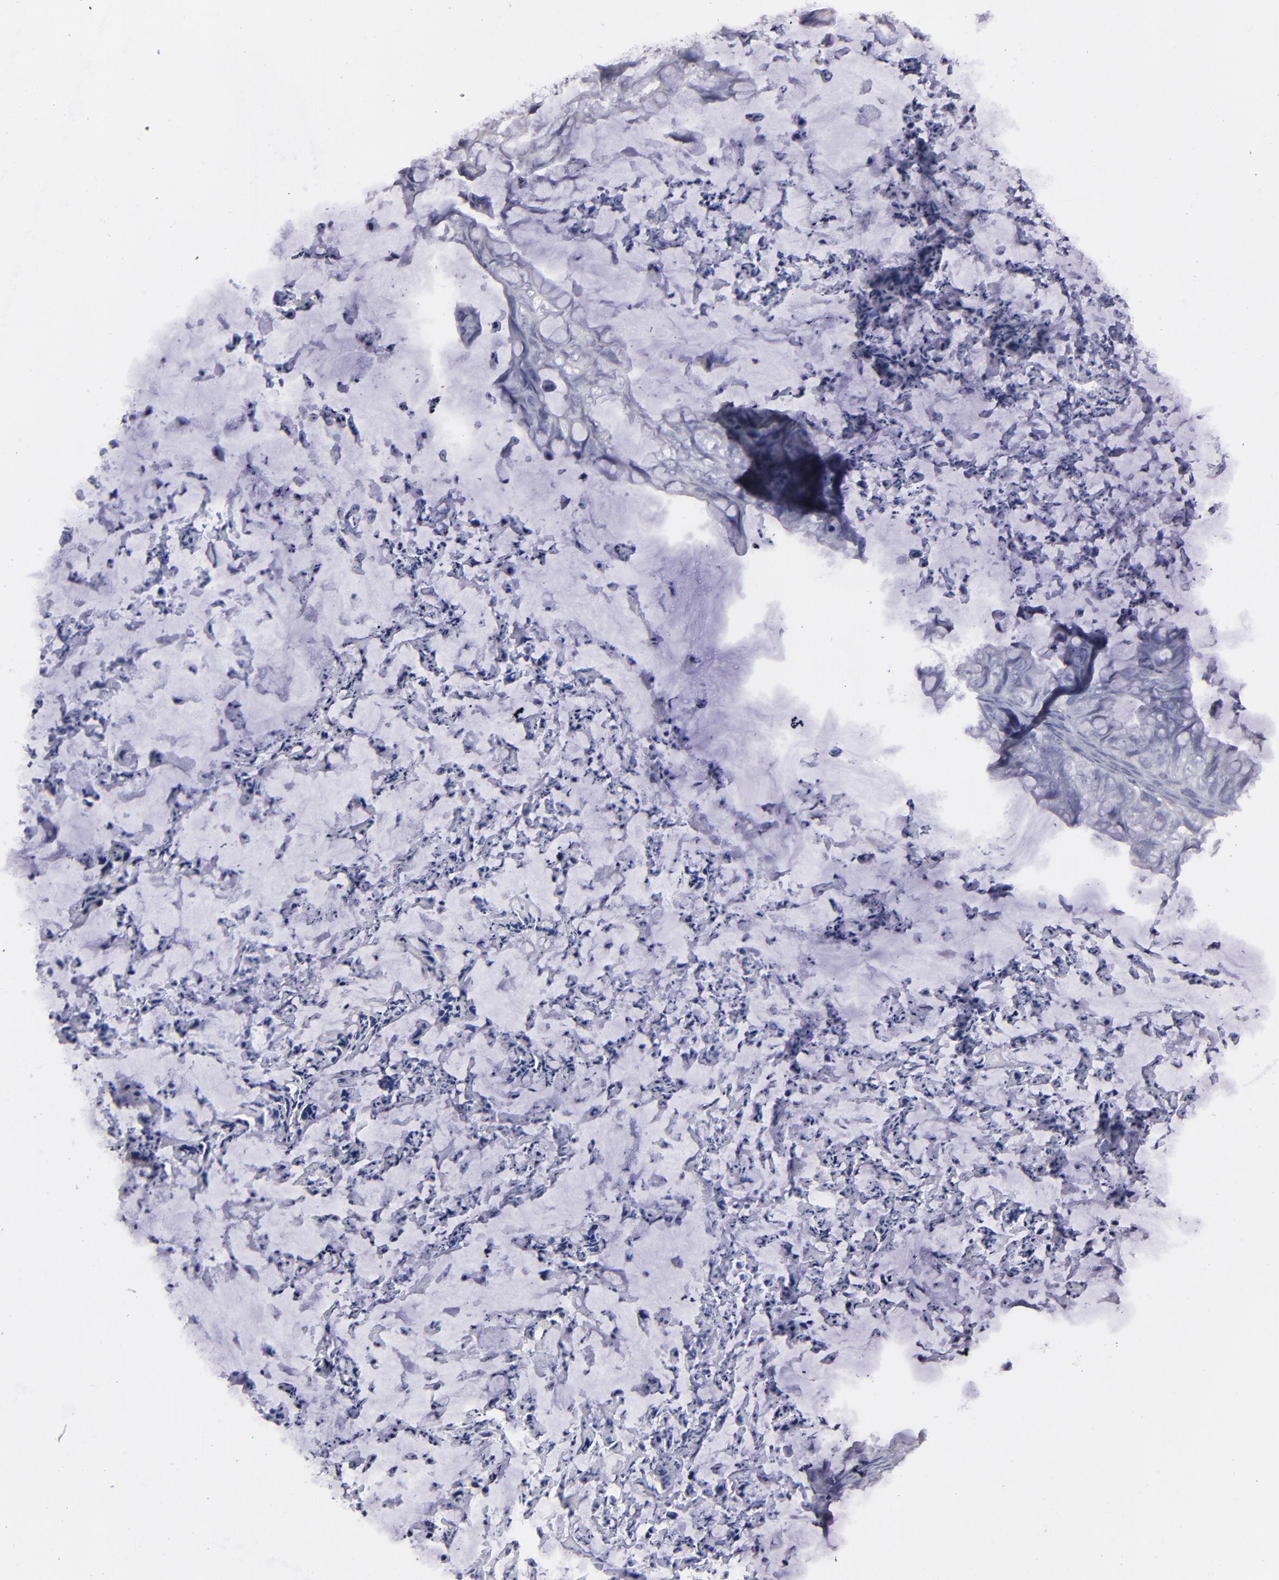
{"staining": {"intensity": "negative", "quantity": "none", "location": "none"}, "tissue": "ovarian cancer", "cell_type": "Tumor cells", "image_type": "cancer", "snomed": [{"axis": "morphology", "description": "Cystadenocarcinoma, mucinous, NOS"}, {"axis": "topography", "description": "Ovary"}], "caption": "IHC of ovarian mucinous cystadenocarcinoma reveals no staining in tumor cells. (Stains: DAB immunohistochemistry with hematoxylin counter stain, Microscopy: brightfield microscopy at high magnification).", "gene": "MASP1", "patient": {"sex": "female", "age": 36}}